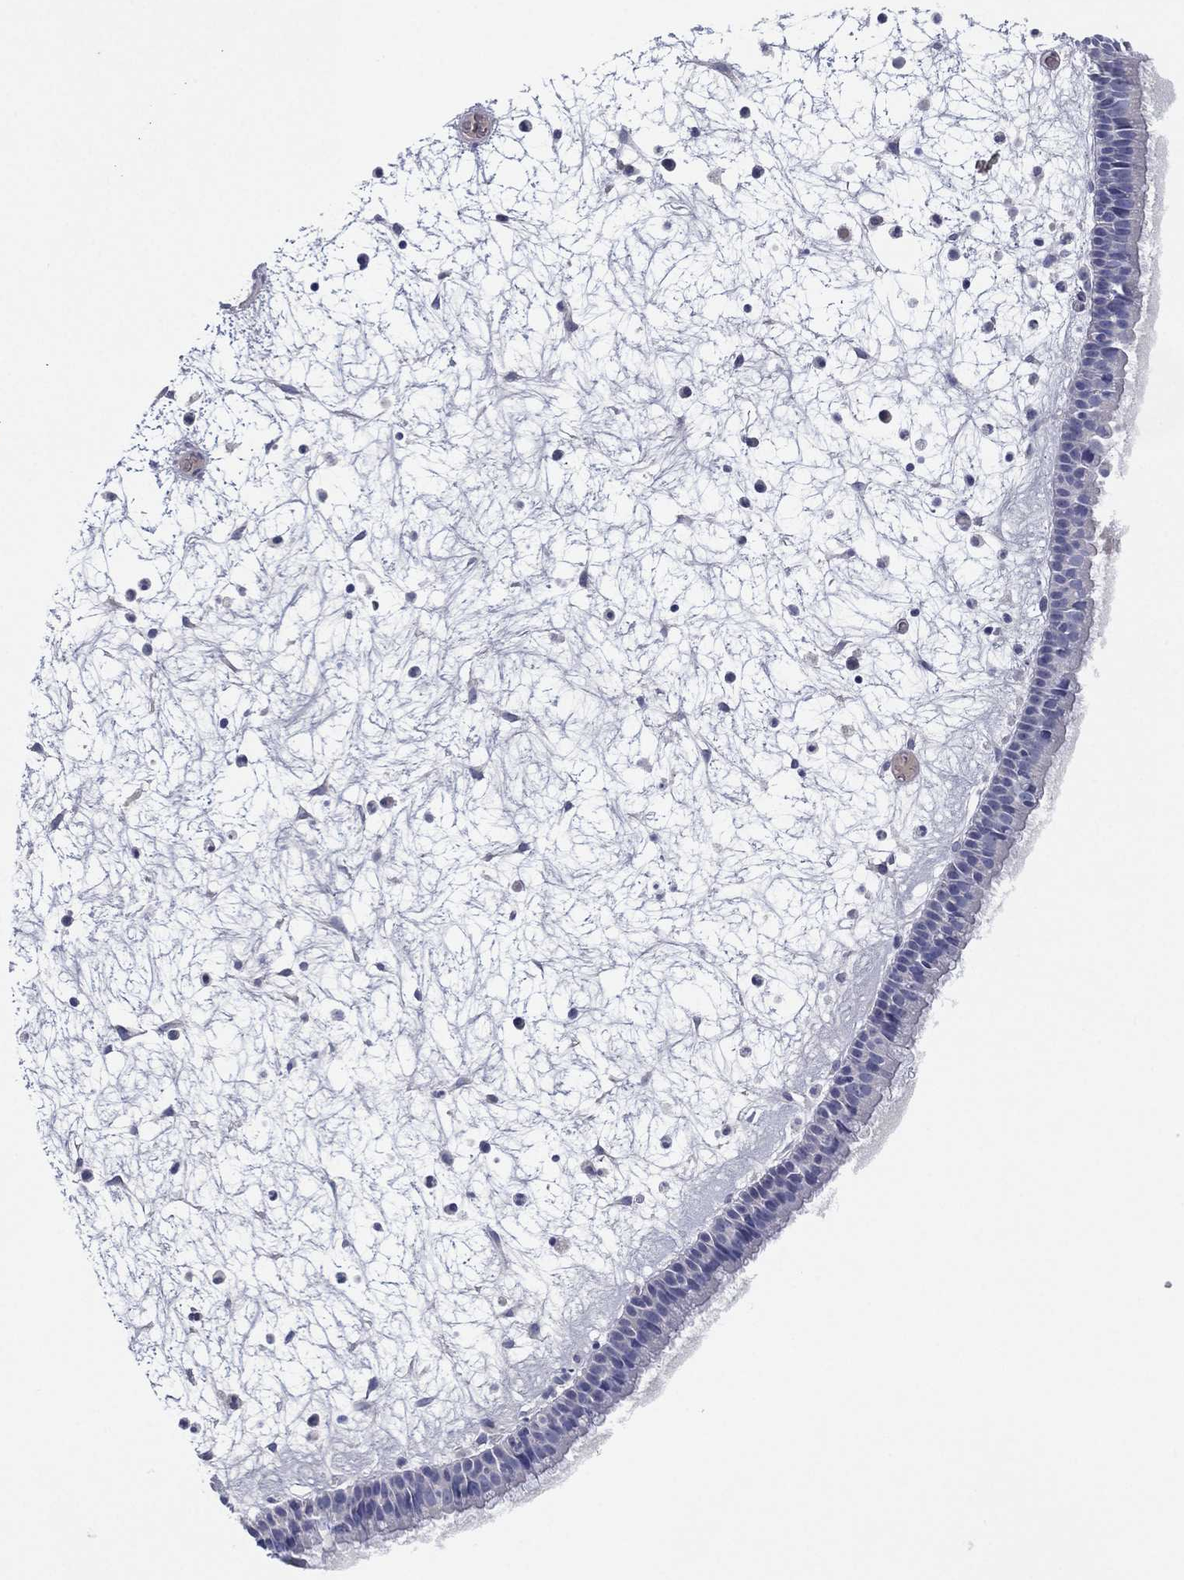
{"staining": {"intensity": "negative", "quantity": "none", "location": "none"}, "tissue": "nasopharynx", "cell_type": "Respiratory epithelial cells", "image_type": "normal", "snomed": [{"axis": "morphology", "description": "Normal tissue, NOS"}, {"axis": "topography", "description": "Nasopharynx"}], "caption": "Immunohistochemistry (IHC) photomicrograph of normal nasopharynx stained for a protein (brown), which displays no positivity in respiratory epithelial cells. (Brightfield microscopy of DAB immunohistochemistry at high magnification).", "gene": "CYP2D6", "patient": {"sex": "male", "age": 58}}